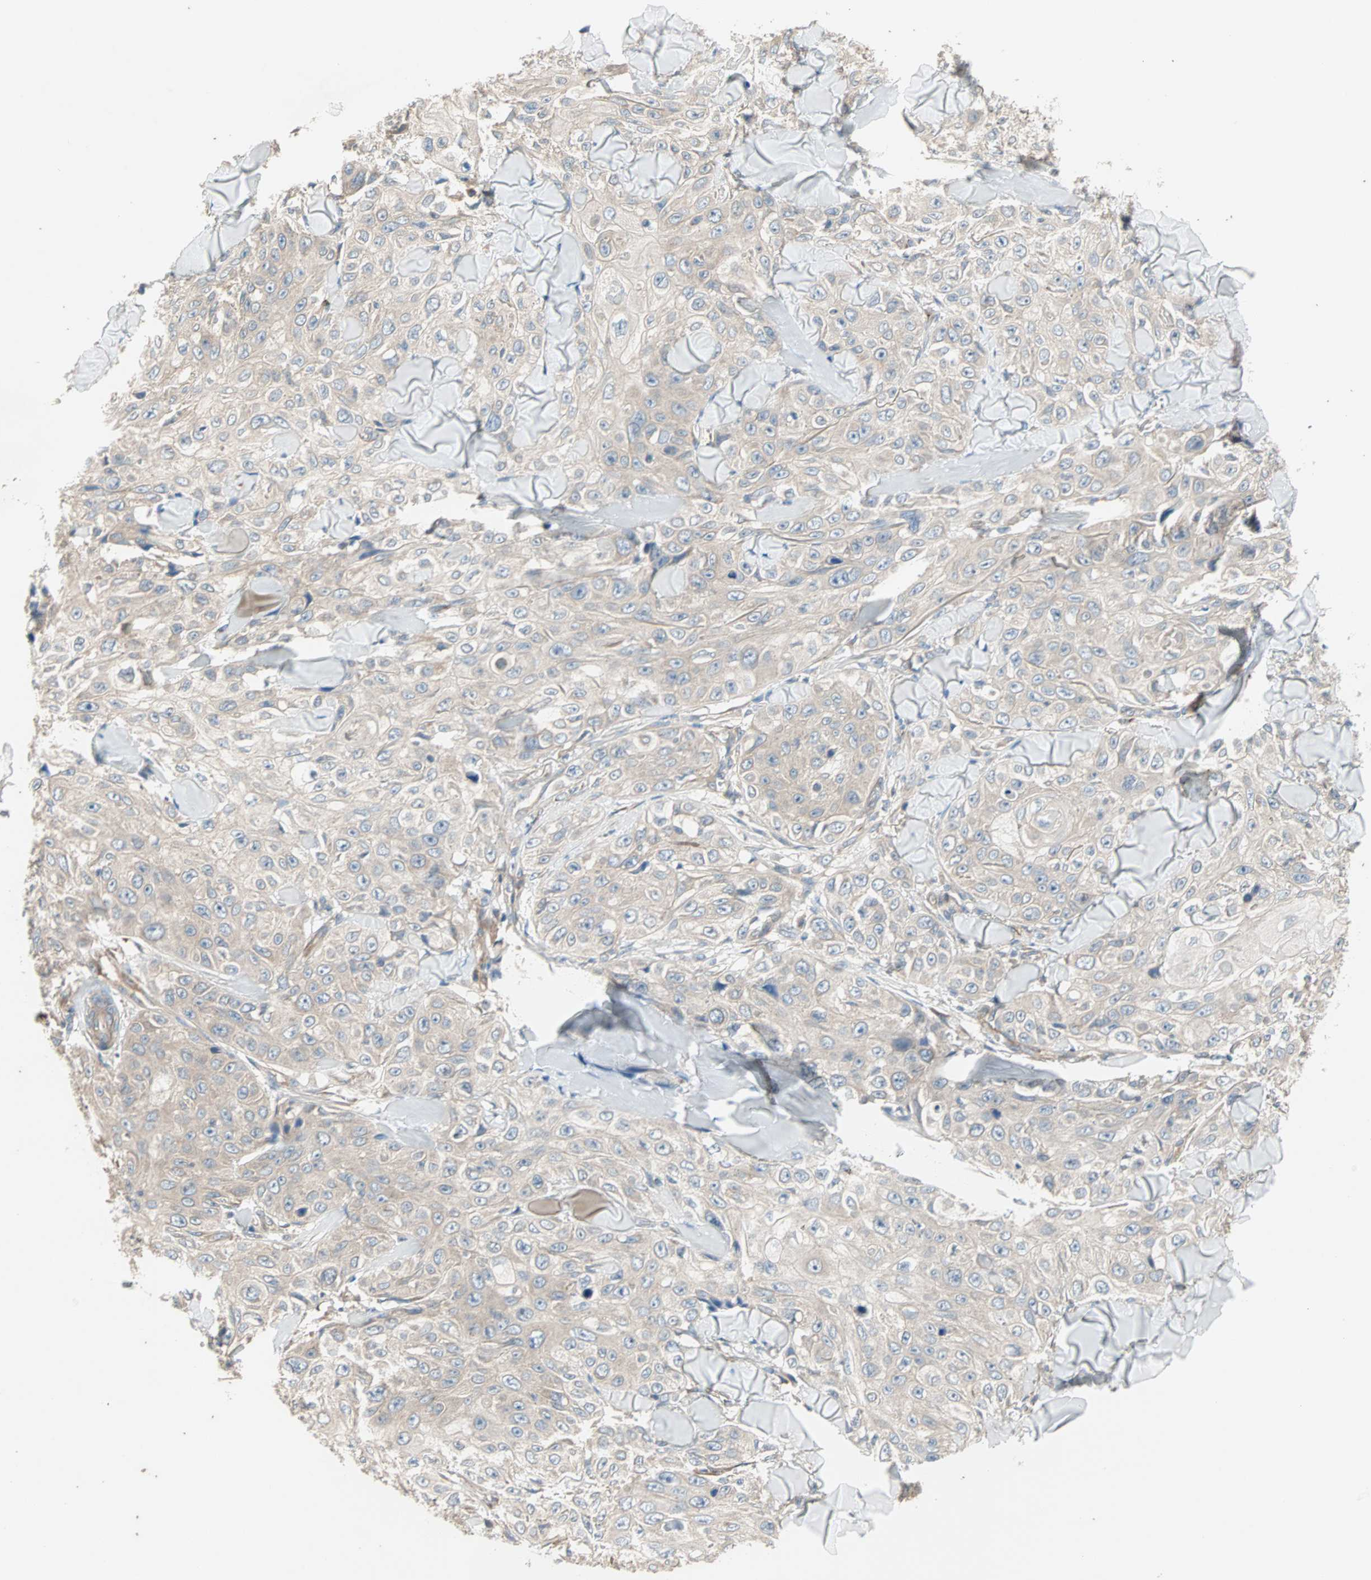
{"staining": {"intensity": "weak", "quantity": ">75%", "location": "cytoplasmic/membranous"}, "tissue": "skin cancer", "cell_type": "Tumor cells", "image_type": "cancer", "snomed": [{"axis": "morphology", "description": "Squamous cell carcinoma, NOS"}, {"axis": "topography", "description": "Skin"}], "caption": "Immunohistochemistry (IHC) image of squamous cell carcinoma (skin) stained for a protein (brown), which shows low levels of weak cytoplasmic/membranous positivity in about >75% of tumor cells.", "gene": "PDE8A", "patient": {"sex": "male", "age": 86}}